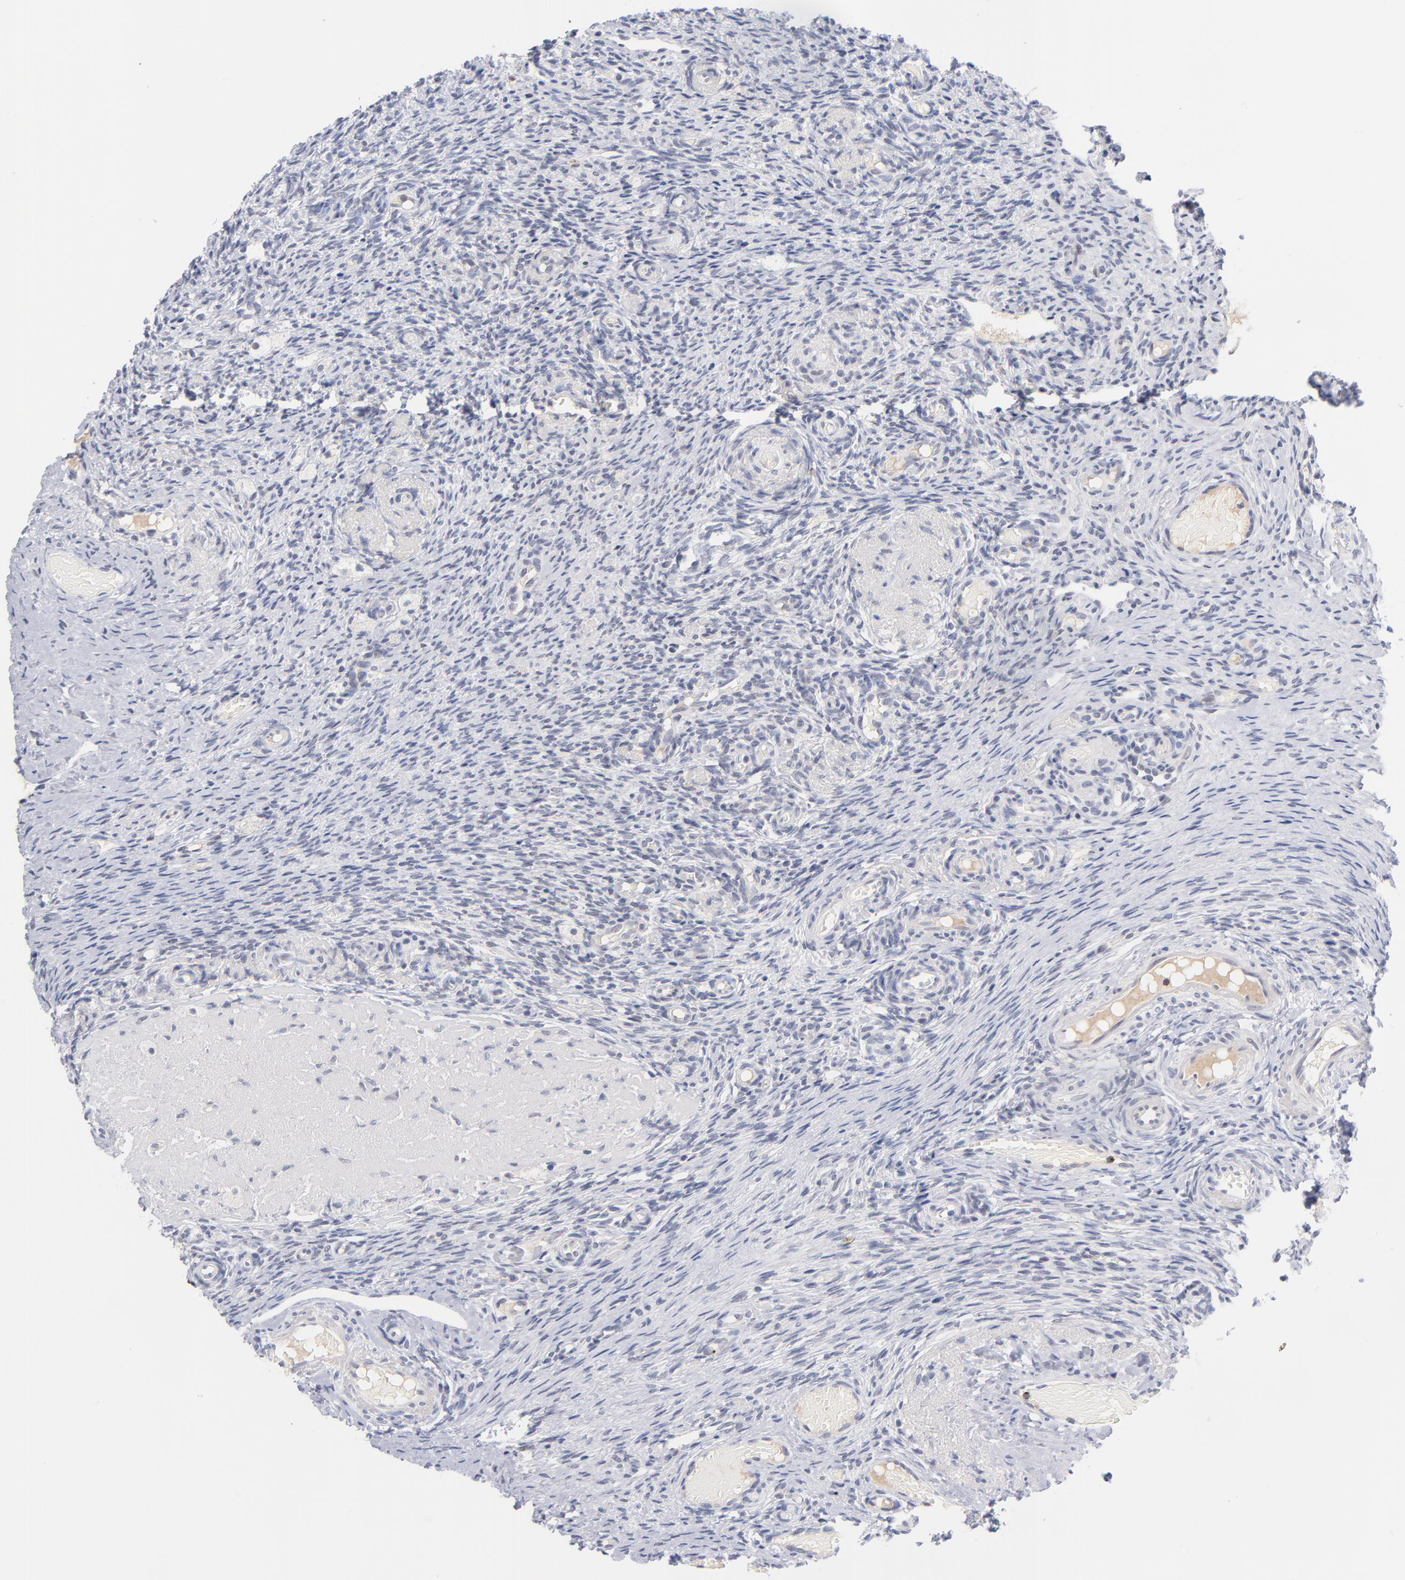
{"staining": {"intensity": "negative", "quantity": "none", "location": "none"}, "tissue": "ovary", "cell_type": "Ovarian stroma cells", "image_type": "normal", "snomed": [{"axis": "morphology", "description": "Normal tissue, NOS"}, {"axis": "topography", "description": "Ovary"}], "caption": "A high-resolution histopathology image shows IHC staining of normal ovary, which shows no significant expression in ovarian stroma cells.", "gene": "WSB1", "patient": {"sex": "female", "age": 60}}